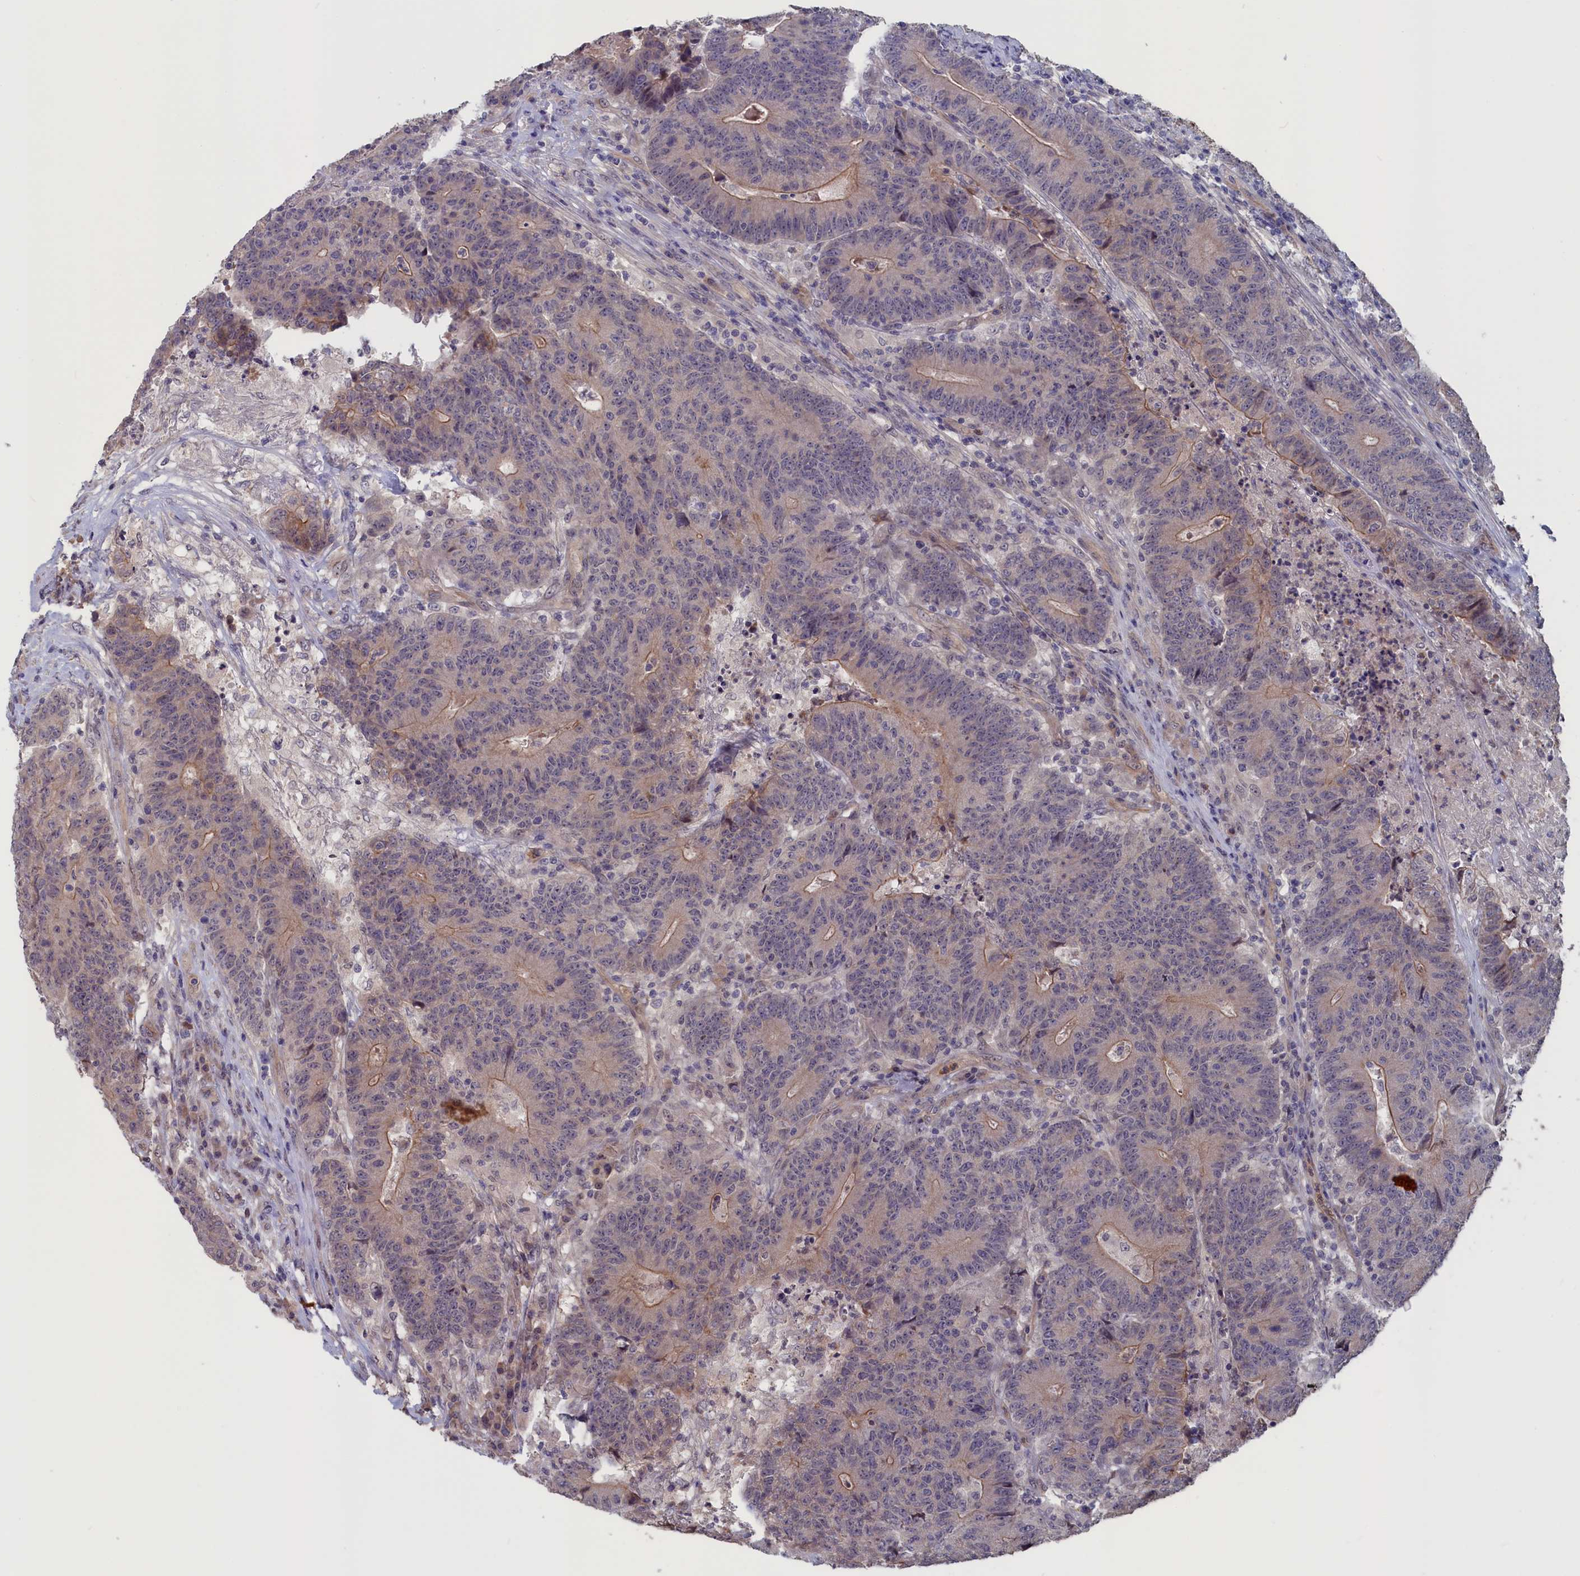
{"staining": {"intensity": "weak", "quantity": "<25%", "location": "cytoplasmic/membranous"}, "tissue": "colorectal cancer", "cell_type": "Tumor cells", "image_type": "cancer", "snomed": [{"axis": "morphology", "description": "Adenocarcinoma, NOS"}, {"axis": "topography", "description": "Colon"}], "caption": "High power microscopy histopathology image of an immunohistochemistry (IHC) photomicrograph of colorectal adenocarcinoma, revealing no significant expression in tumor cells.", "gene": "PLP2", "patient": {"sex": "female", "age": 75}}